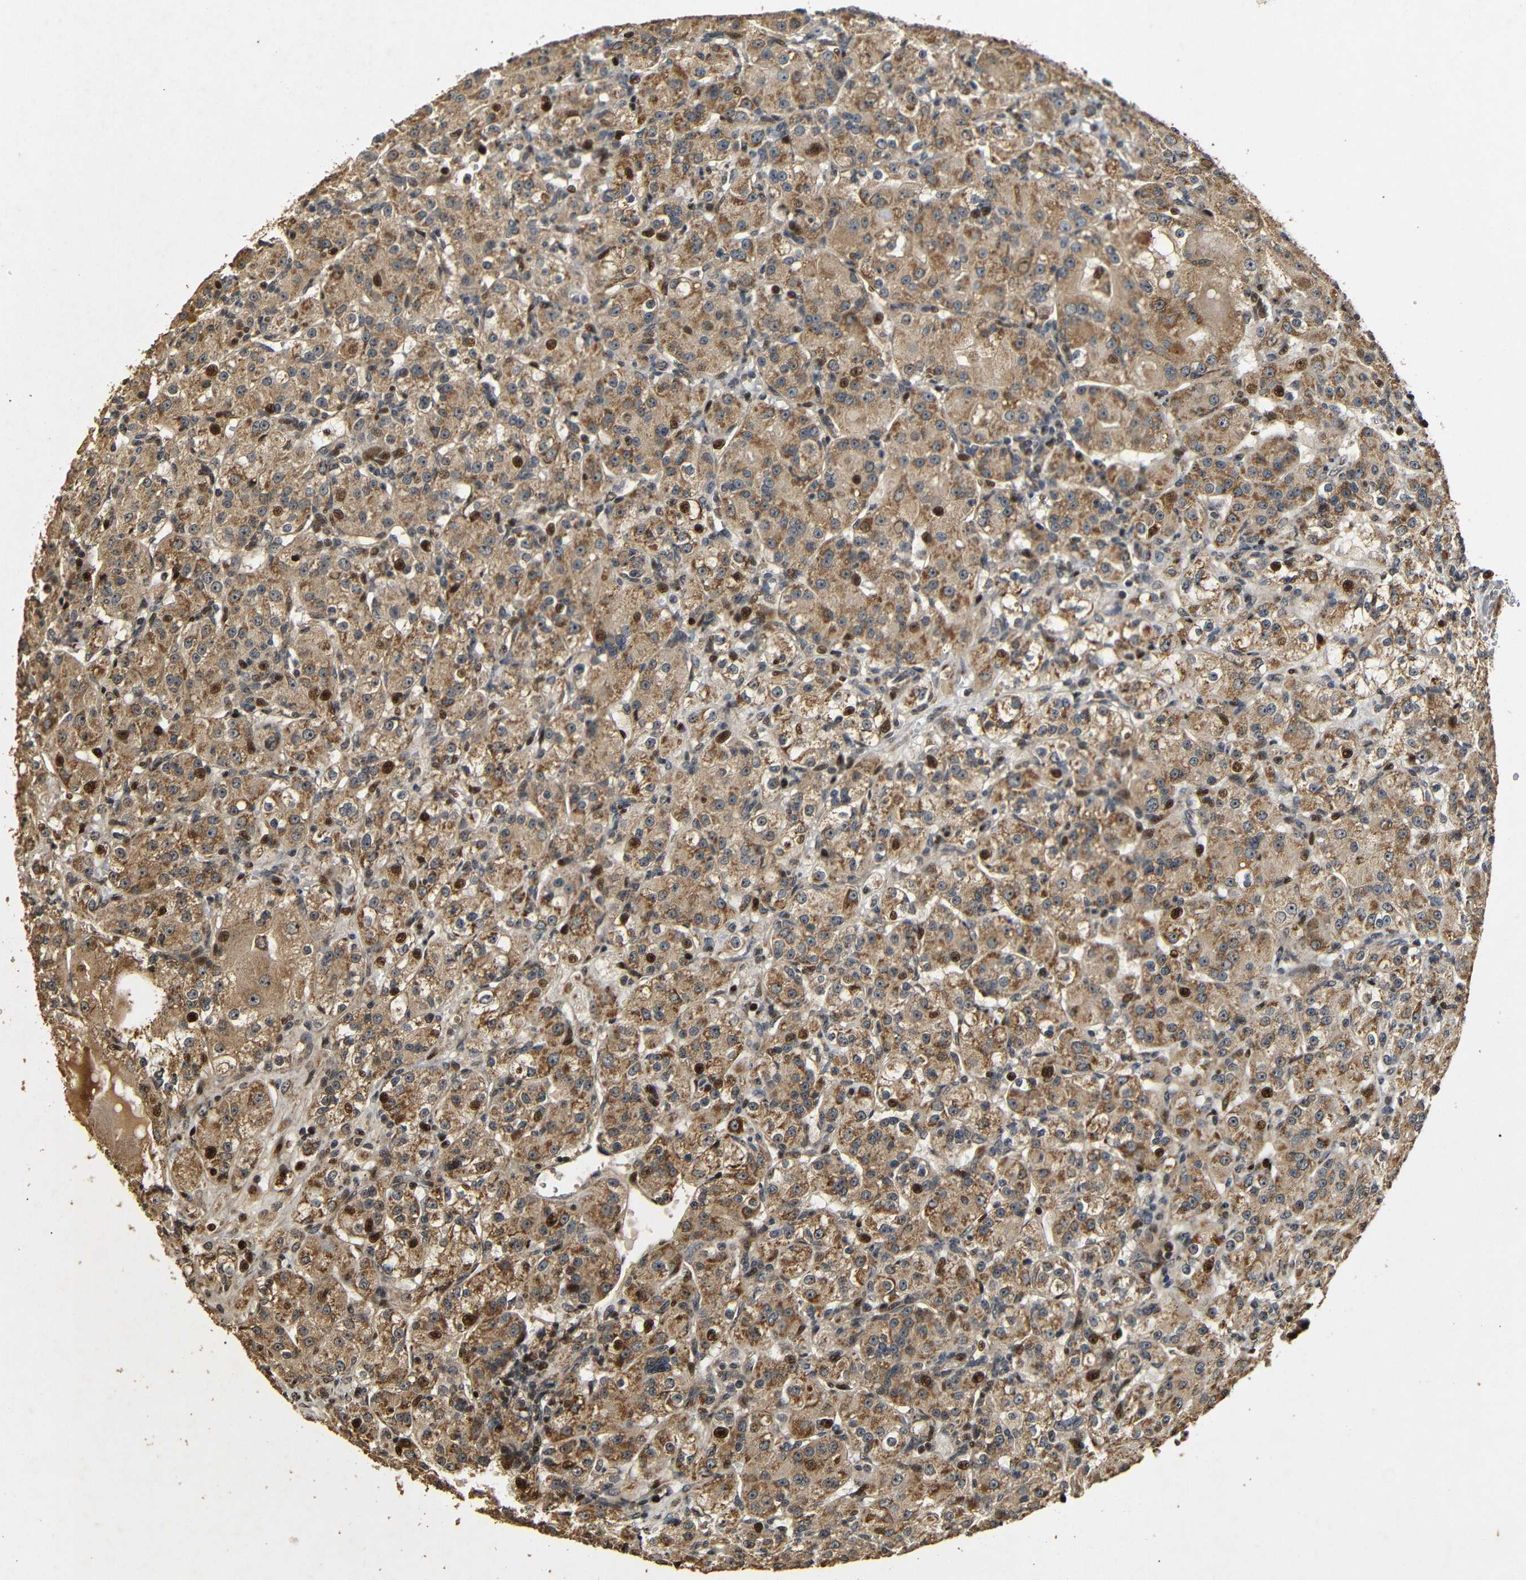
{"staining": {"intensity": "moderate", "quantity": ">75%", "location": "cytoplasmic/membranous,nuclear"}, "tissue": "renal cancer", "cell_type": "Tumor cells", "image_type": "cancer", "snomed": [{"axis": "morphology", "description": "Normal tissue, NOS"}, {"axis": "morphology", "description": "Adenocarcinoma, NOS"}, {"axis": "topography", "description": "Kidney"}], "caption": "Immunohistochemistry (IHC) image of human renal cancer stained for a protein (brown), which demonstrates medium levels of moderate cytoplasmic/membranous and nuclear staining in about >75% of tumor cells.", "gene": "KAZALD1", "patient": {"sex": "male", "age": 61}}